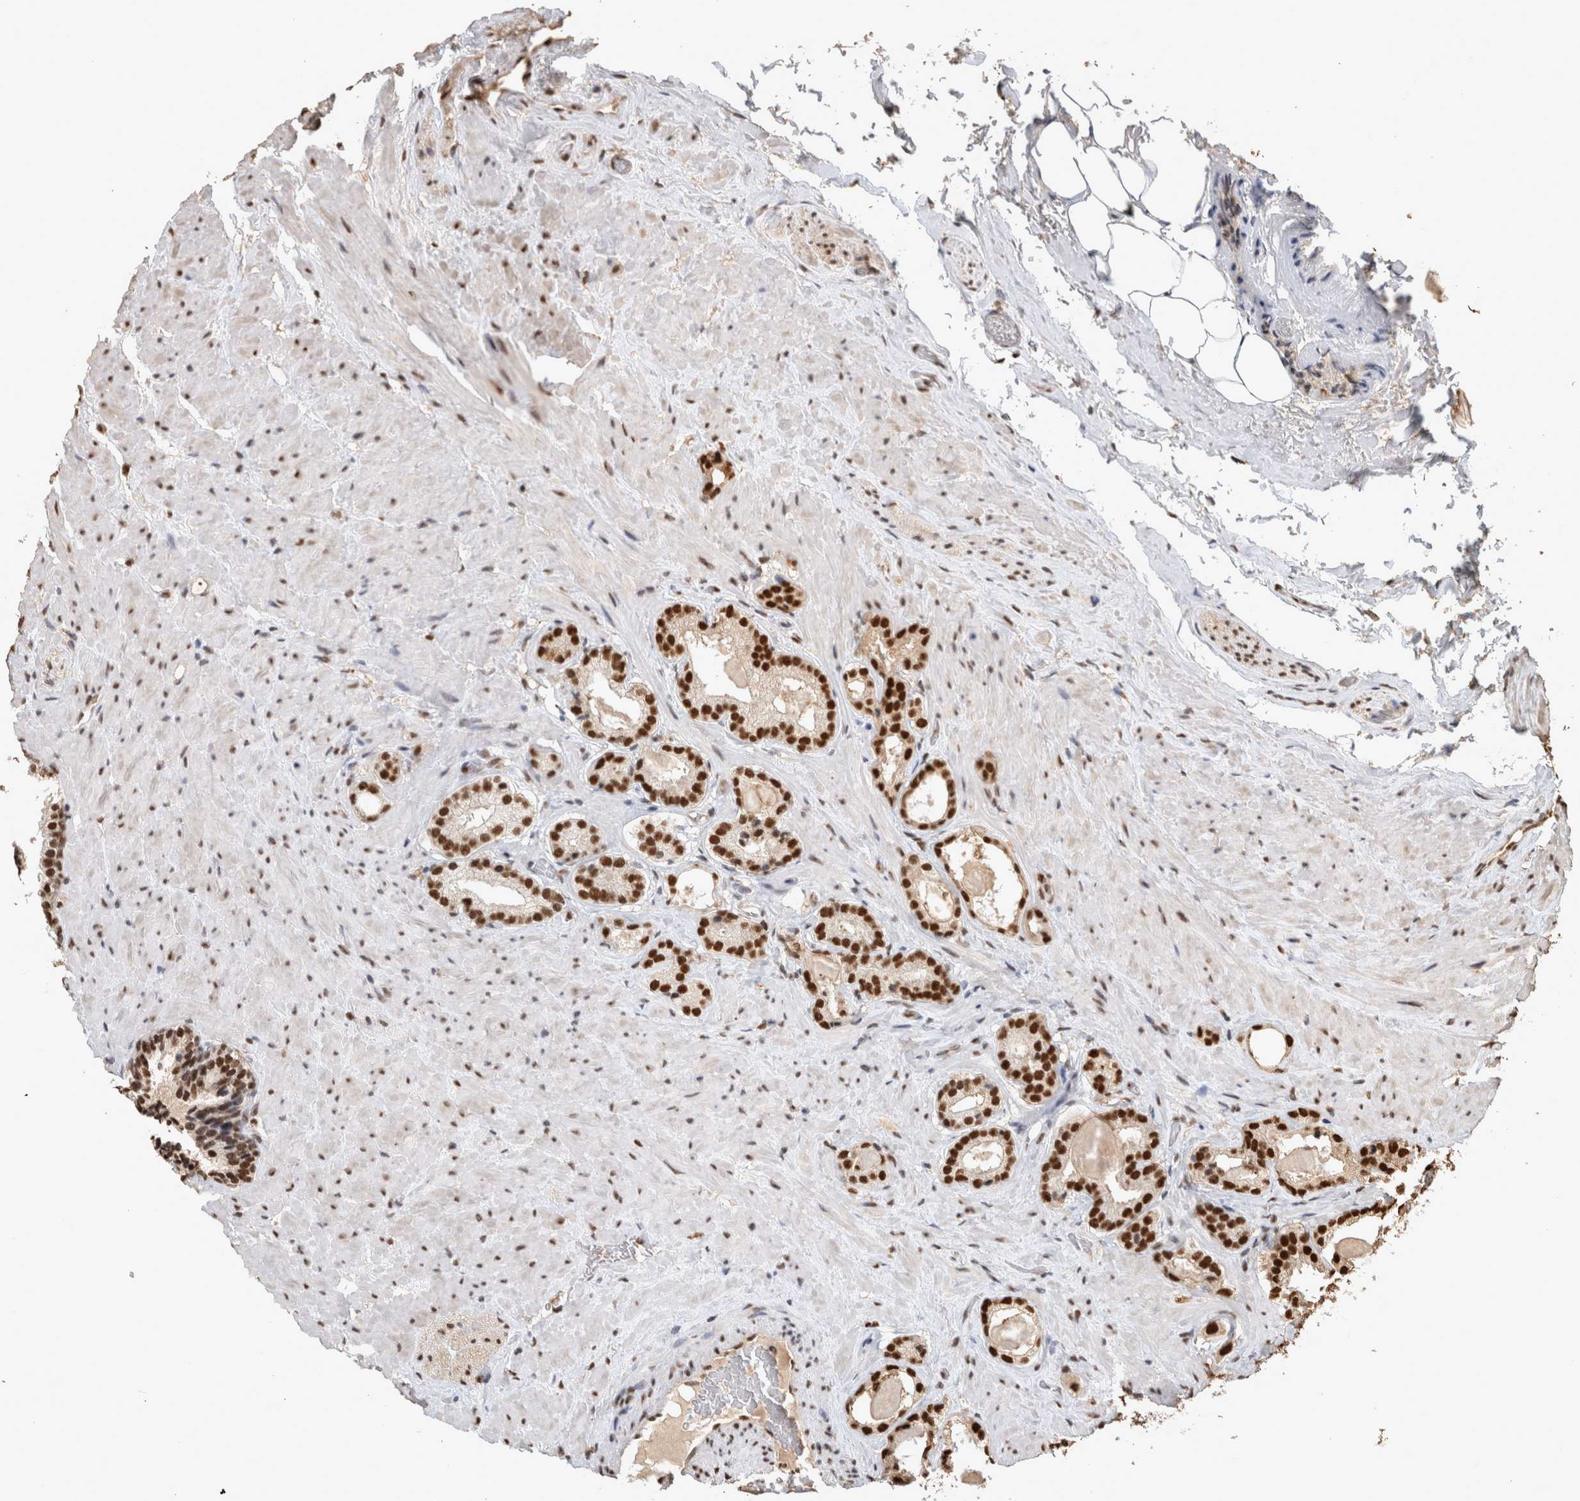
{"staining": {"intensity": "strong", "quantity": ">75%", "location": "nuclear"}, "tissue": "prostate cancer", "cell_type": "Tumor cells", "image_type": "cancer", "snomed": [{"axis": "morphology", "description": "Adenocarcinoma, High grade"}, {"axis": "topography", "description": "Prostate"}], "caption": "Immunohistochemistry (IHC) of human high-grade adenocarcinoma (prostate) exhibits high levels of strong nuclear expression in about >75% of tumor cells.", "gene": "RAD50", "patient": {"sex": "male", "age": 64}}